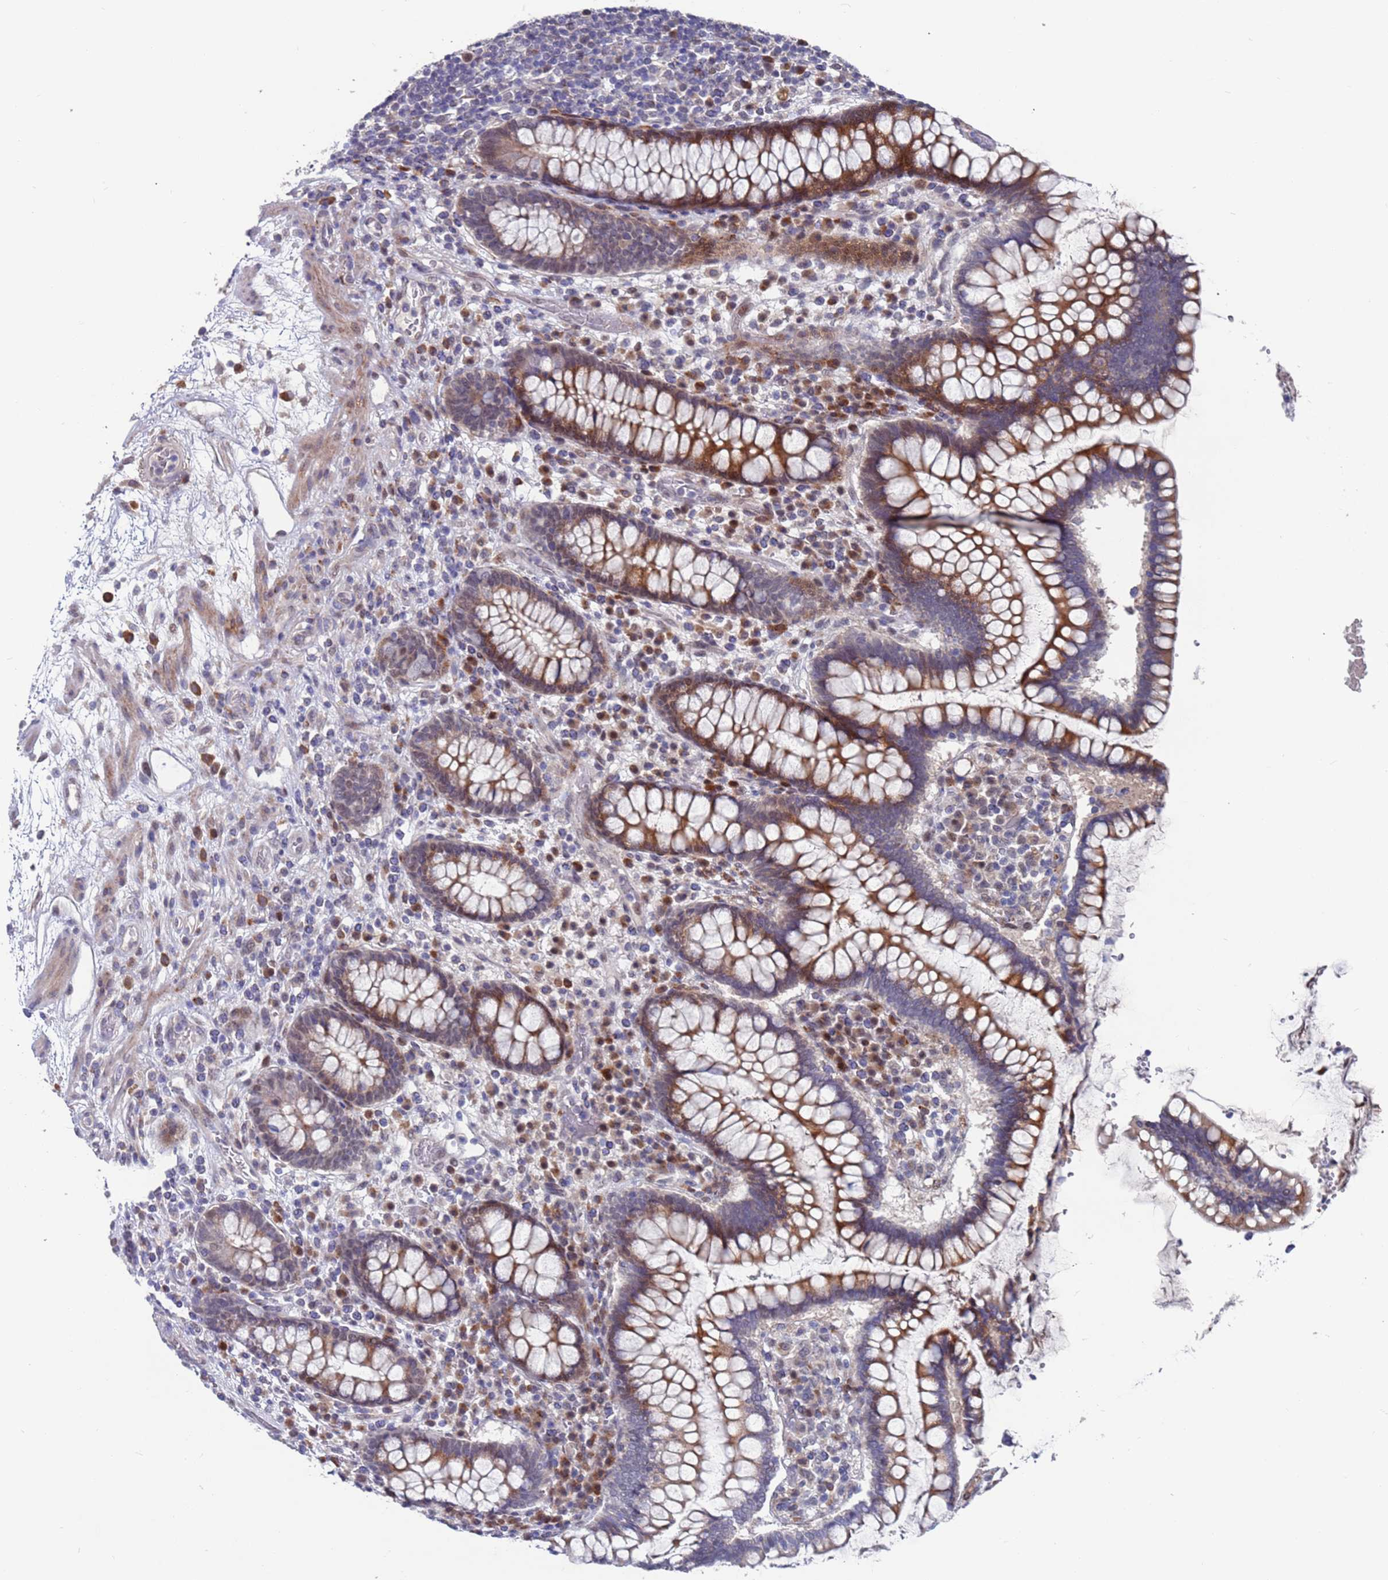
{"staining": {"intensity": "negative", "quantity": "none", "location": "none"}, "tissue": "colon", "cell_type": "Endothelial cells", "image_type": "normal", "snomed": [{"axis": "morphology", "description": "Normal tissue, NOS"}, {"axis": "topography", "description": "Colon"}], "caption": "Immunohistochemistry (IHC) micrograph of normal colon: human colon stained with DAB reveals no significant protein positivity in endothelial cells.", "gene": "FBXO27", "patient": {"sex": "female", "age": 79}}